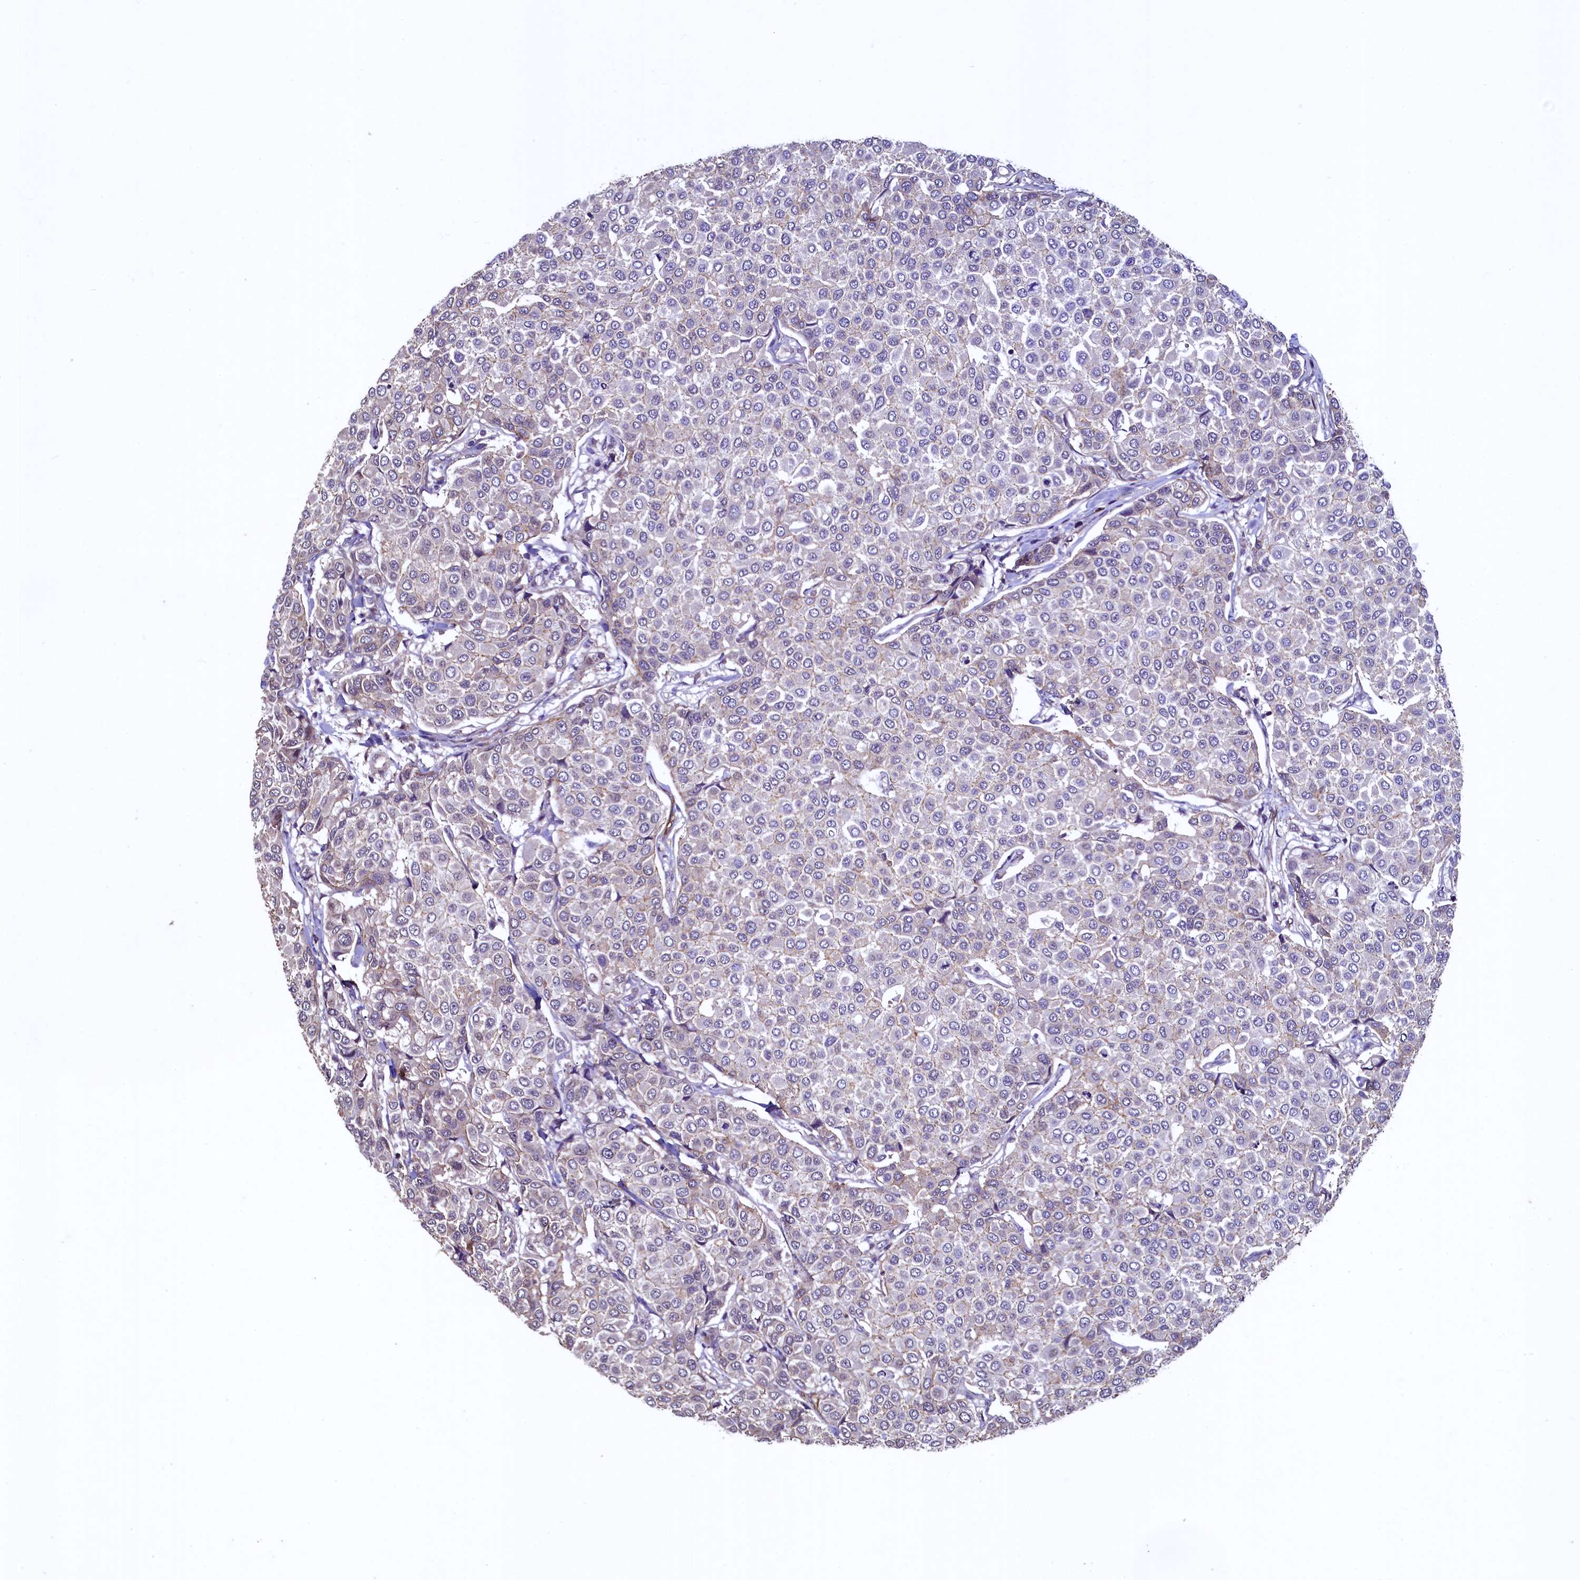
{"staining": {"intensity": "negative", "quantity": "none", "location": "none"}, "tissue": "breast cancer", "cell_type": "Tumor cells", "image_type": "cancer", "snomed": [{"axis": "morphology", "description": "Duct carcinoma"}, {"axis": "topography", "description": "Breast"}], "caption": "The image reveals no staining of tumor cells in intraductal carcinoma (breast). Brightfield microscopy of immunohistochemistry stained with DAB (brown) and hematoxylin (blue), captured at high magnification.", "gene": "PALM", "patient": {"sex": "female", "age": 55}}